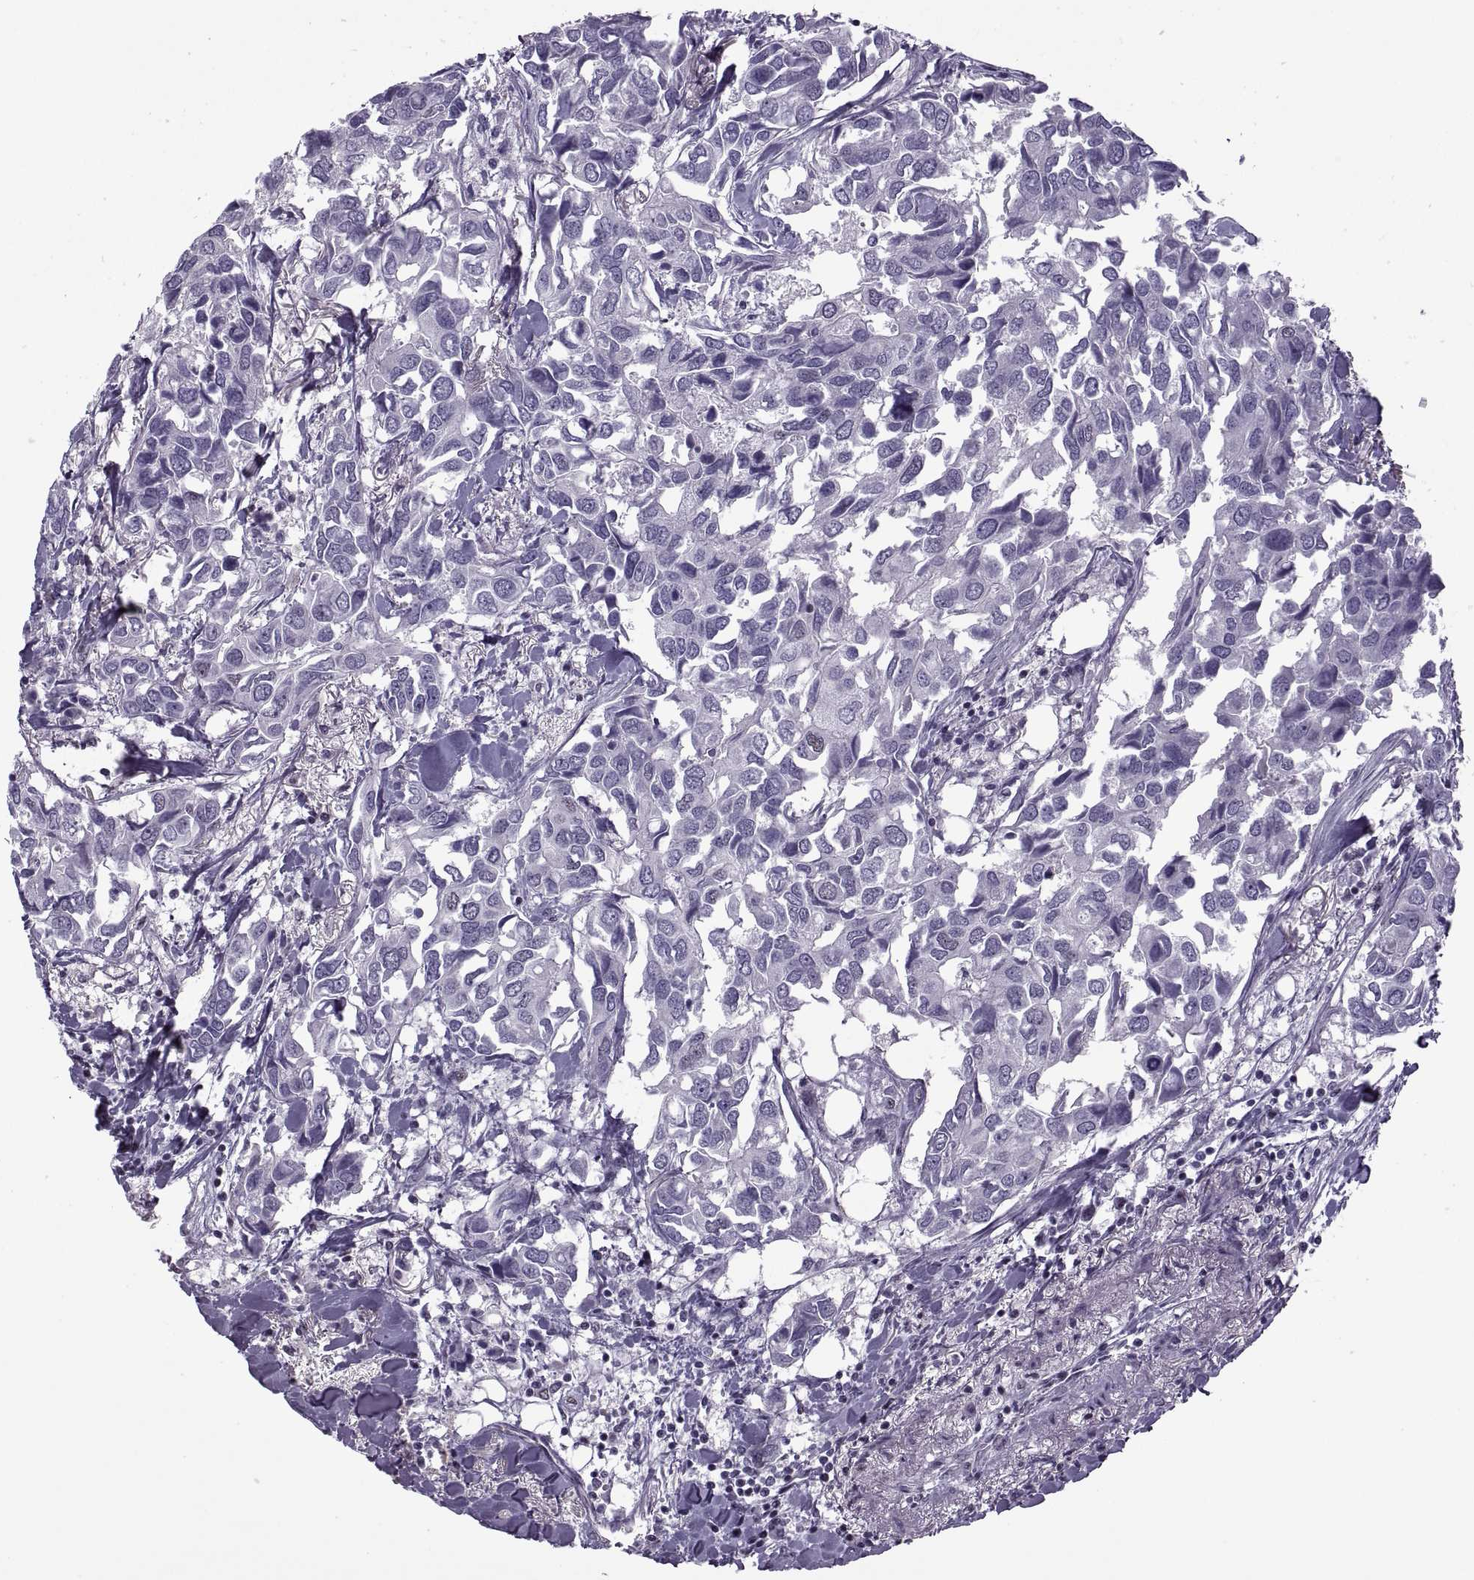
{"staining": {"intensity": "negative", "quantity": "none", "location": "none"}, "tissue": "breast cancer", "cell_type": "Tumor cells", "image_type": "cancer", "snomed": [{"axis": "morphology", "description": "Duct carcinoma"}, {"axis": "topography", "description": "Breast"}], "caption": "The image reveals no staining of tumor cells in breast infiltrating ductal carcinoma.", "gene": "MAGEA4", "patient": {"sex": "female", "age": 83}}